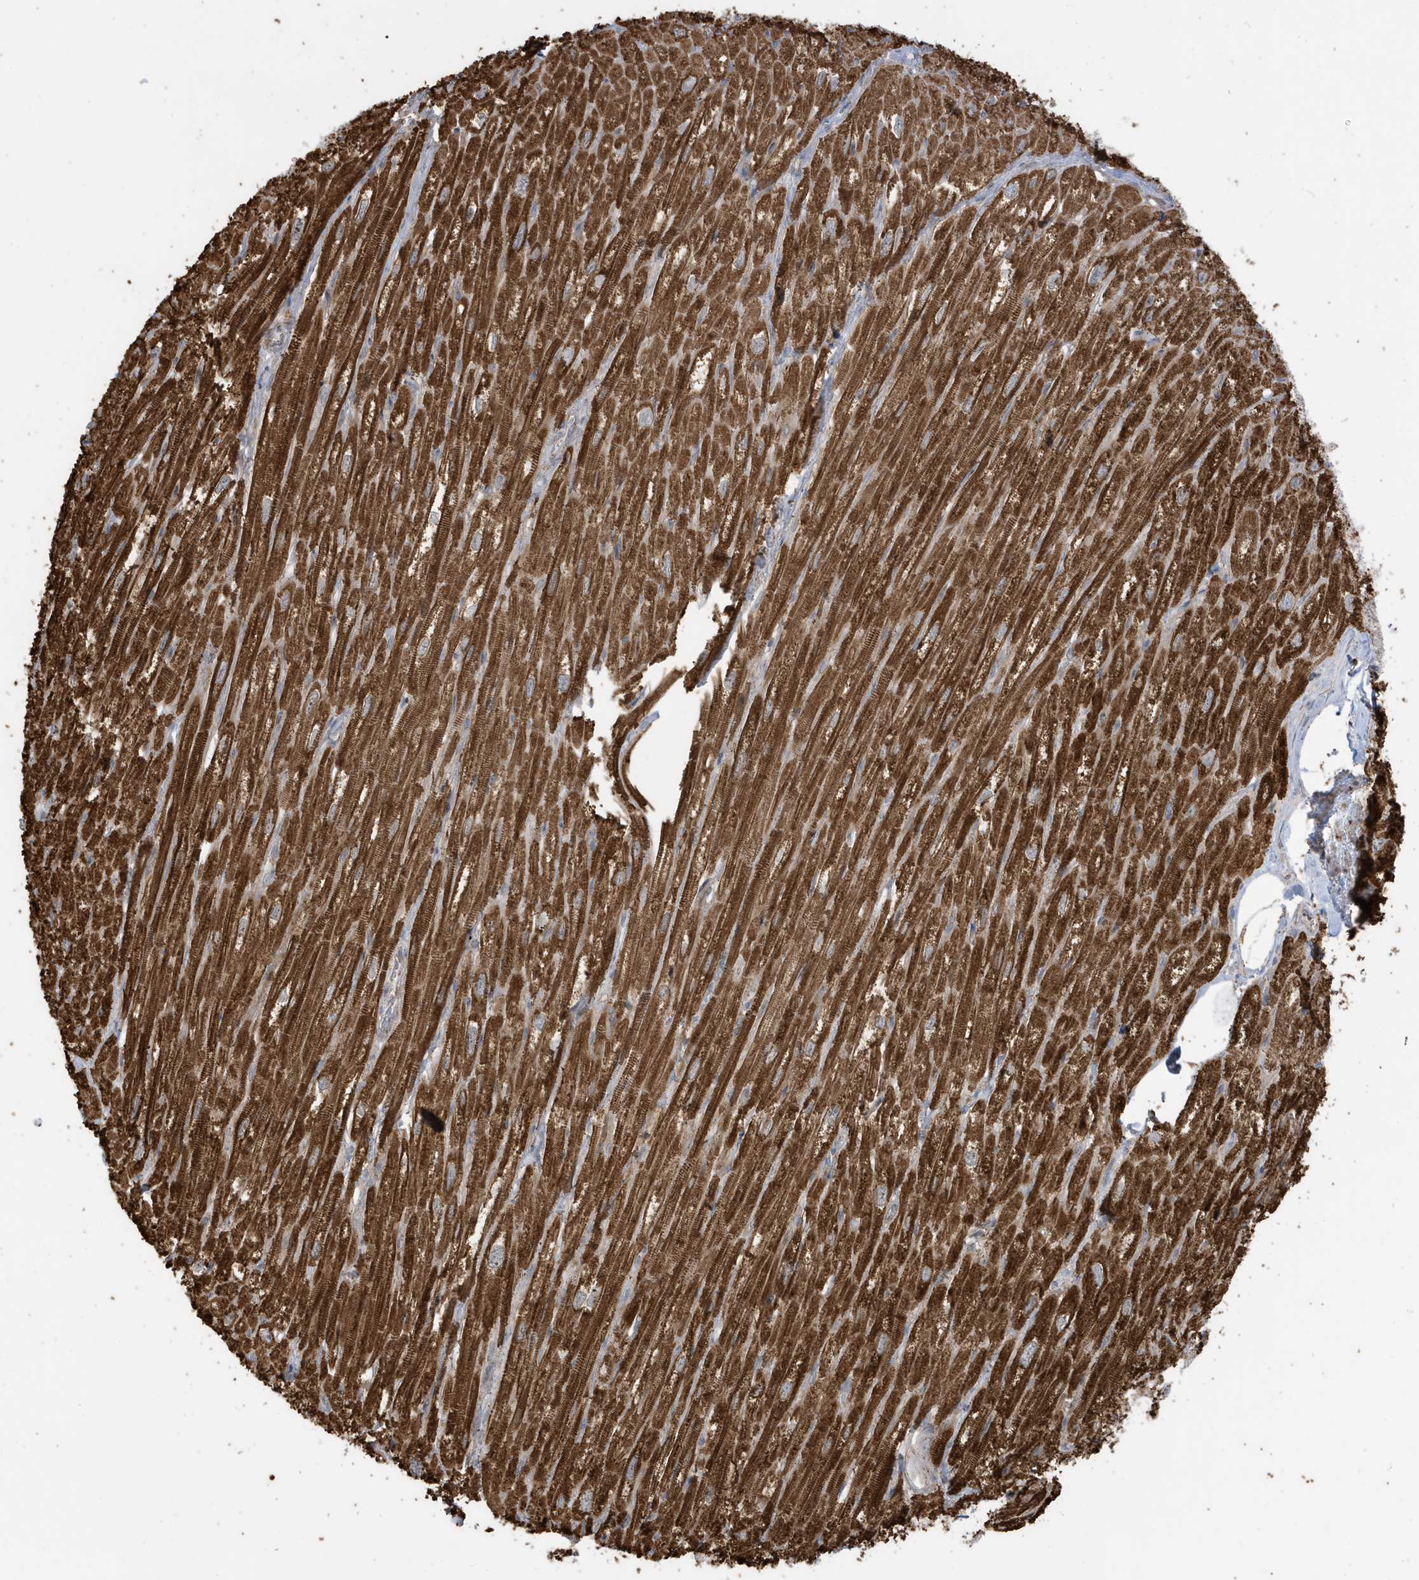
{"staining": {"intensity": "strong", "quantity": ">75%", "location": "cytoplasmic/membranous"}, "tissue": "heart muscle", "cell_type": "Cardiomyocytes", "image_type": "normal", "snomed": [{"axis": "morphology", "description": "Normal tissue, NOS"}, {"axis": "topography", "description": "Heart"}], "caption": "A histopathology image of heart muscle stained for a protein displays strong cytoplasmic/membranous brown staining in cardiomyocytes. The protein is stained brown, and the nuclei are stained in blue (DAB IHC with brightfield microscopy, high magnification).", "gene": "IFT57", "patient": {"sex": "male", "age": 50}}